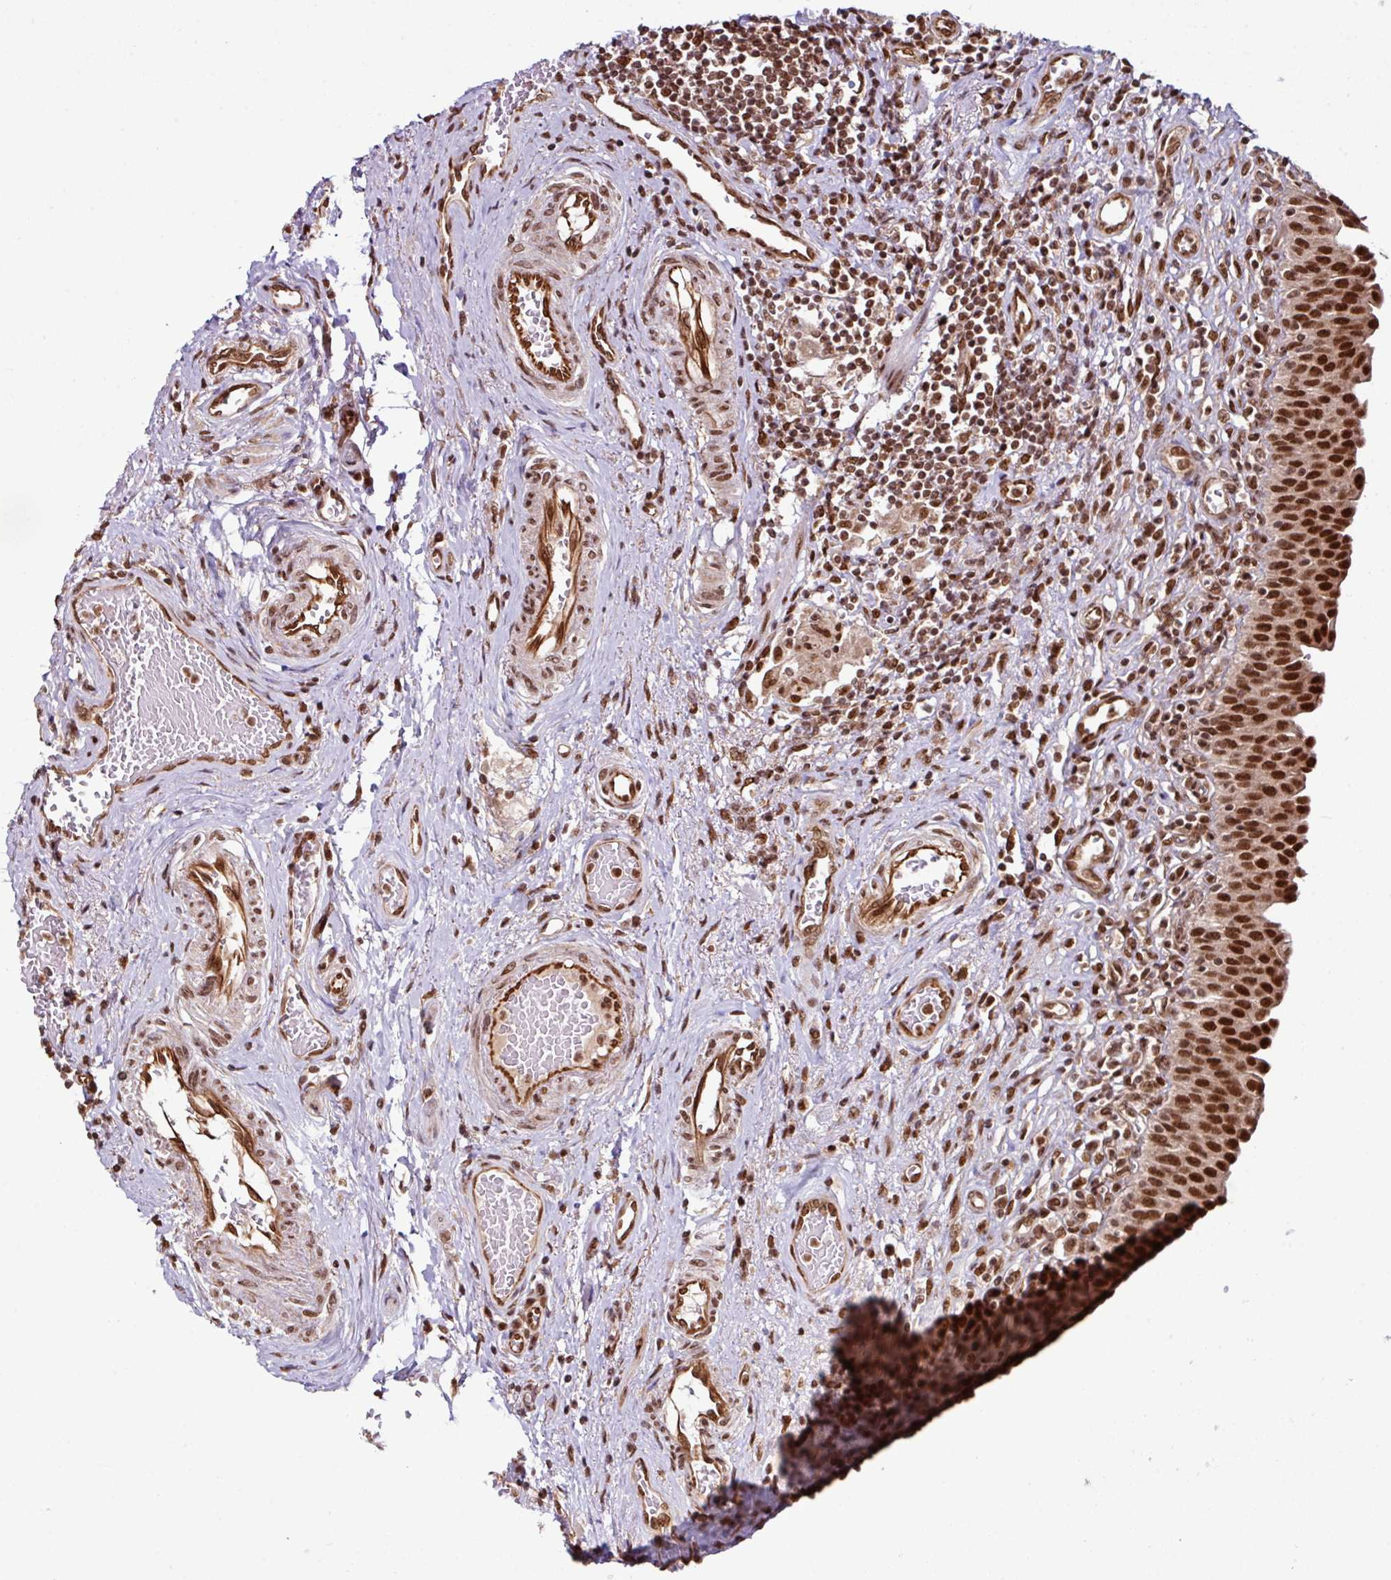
{"staining": {"intensity": "strong", "quantity": ">75%", "location": "nuclear"}, "tissue": "urinary bladder", "cell_type": "Urothelial cells", "image_type": "normal", "snomed": [{"axis": "morphology", "description": "Normal tissue, NOS"}, {"axis": "topography", "description": "Urinary bladder"}], "caption": "Protein expression analysis of unremarkable urinary bladder demonstrates strong nuclear positivity in approximately >75% of urothelial cells. The protein is stained brown, and the nuclei are stained in blue (DAB IHC with brightfield microscopy, high magnification).", "gene": "MORF4L2", "patient": {"sex": "male", "age": 71}}